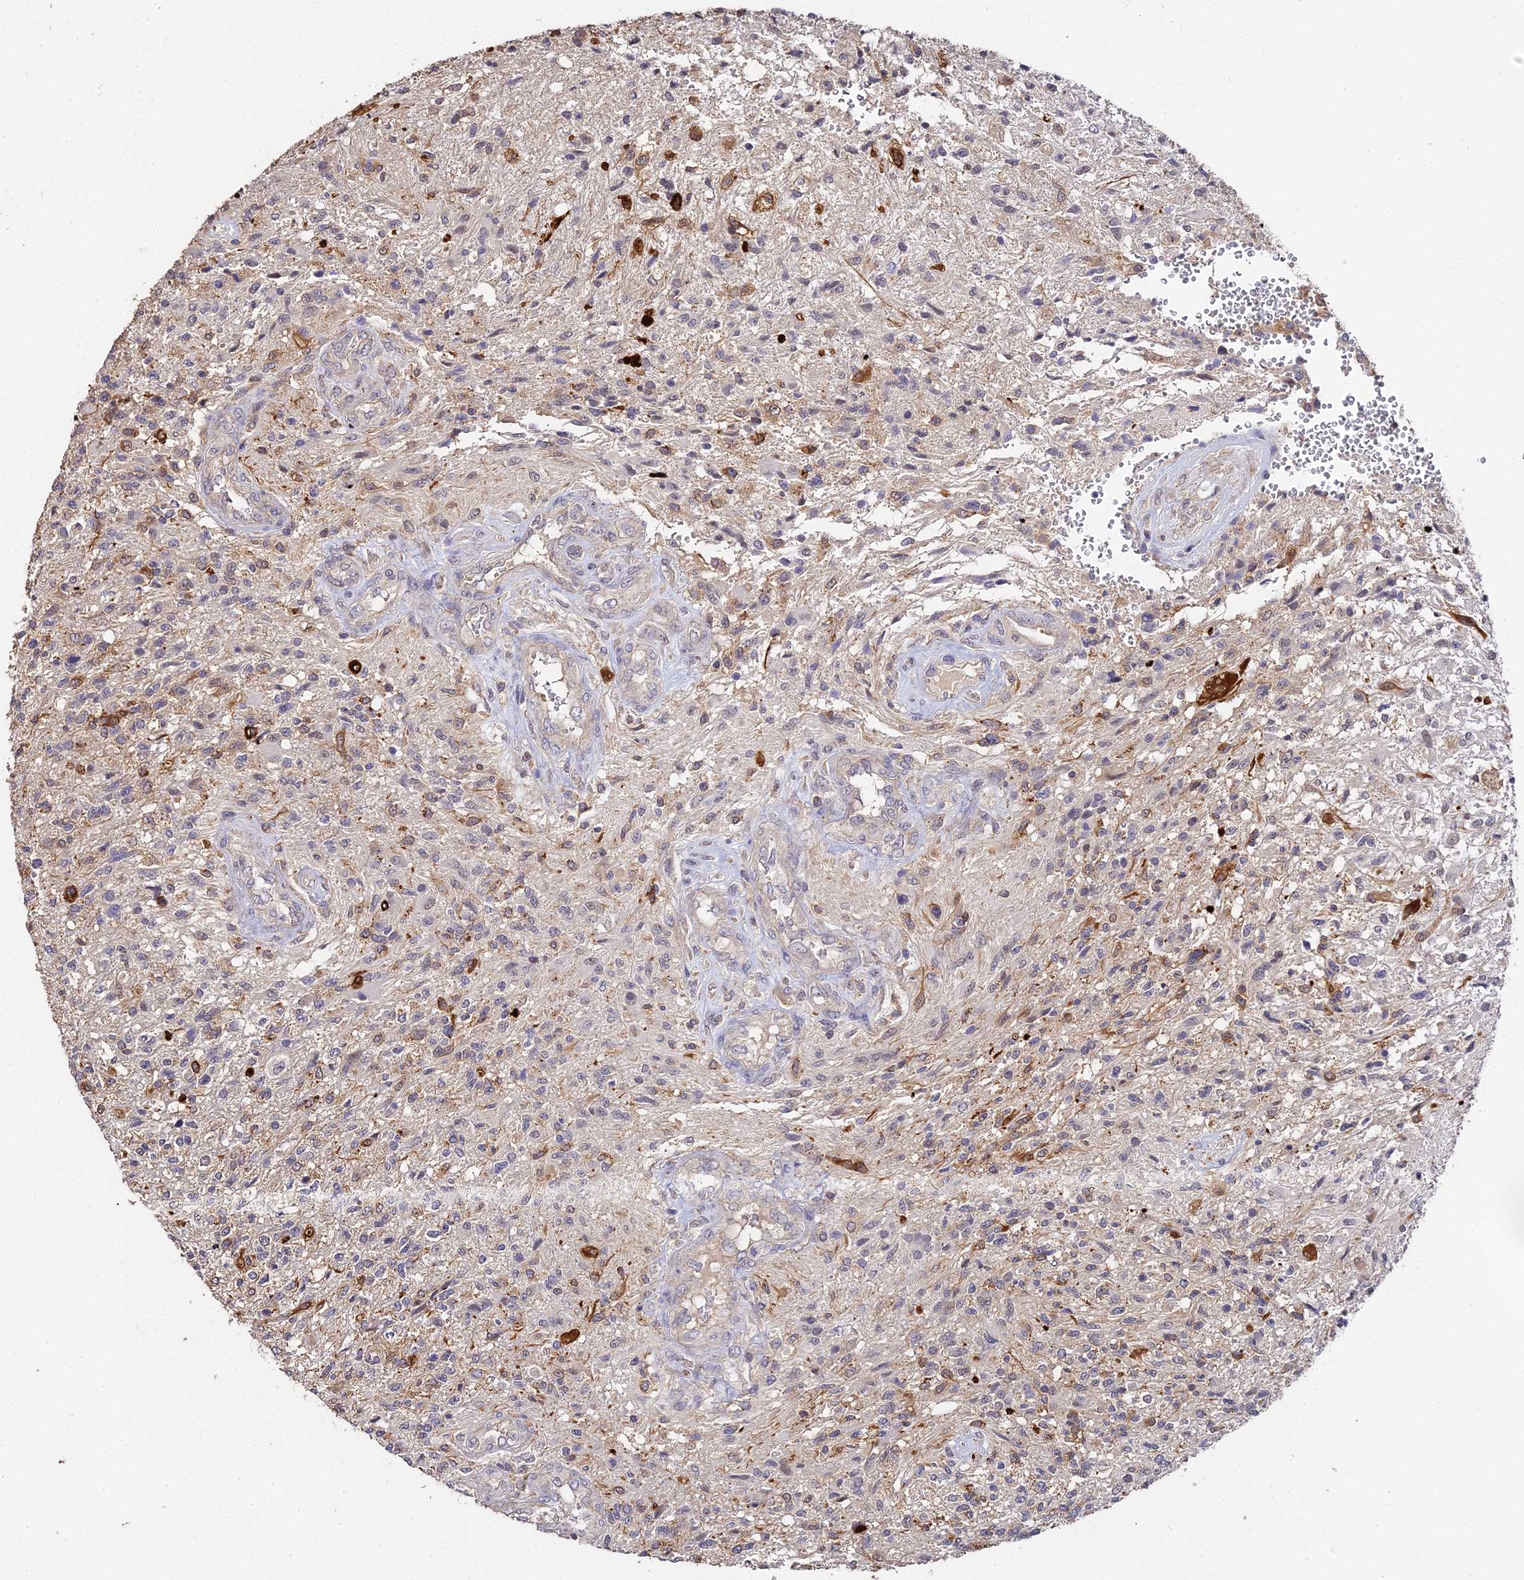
{"staining": {"intensity": "weak", "quantity": "<25%", "location": "cytoplasmic/membranous"}, "tissue": "glioma", "cell_type": "Tumor cells", "image_type": "cancer", "snomed": [{"axis": "morphology", "description": "Glioma, malignant, High grade"}, {"axis": "topography", "description": "Brain"}], "caption": "The image exhibits no significant expression in tumor cells of malignant glioma (high-grade). The staining was performed using DAB (3,3'-diaminobenzidine) to visualize the protein expression in brown, while the nuclei were stained in blue with hematoxylin (Magnification: 20x).", "gene": "LSM5", "patient": {"sex": "male", "age": 56}}